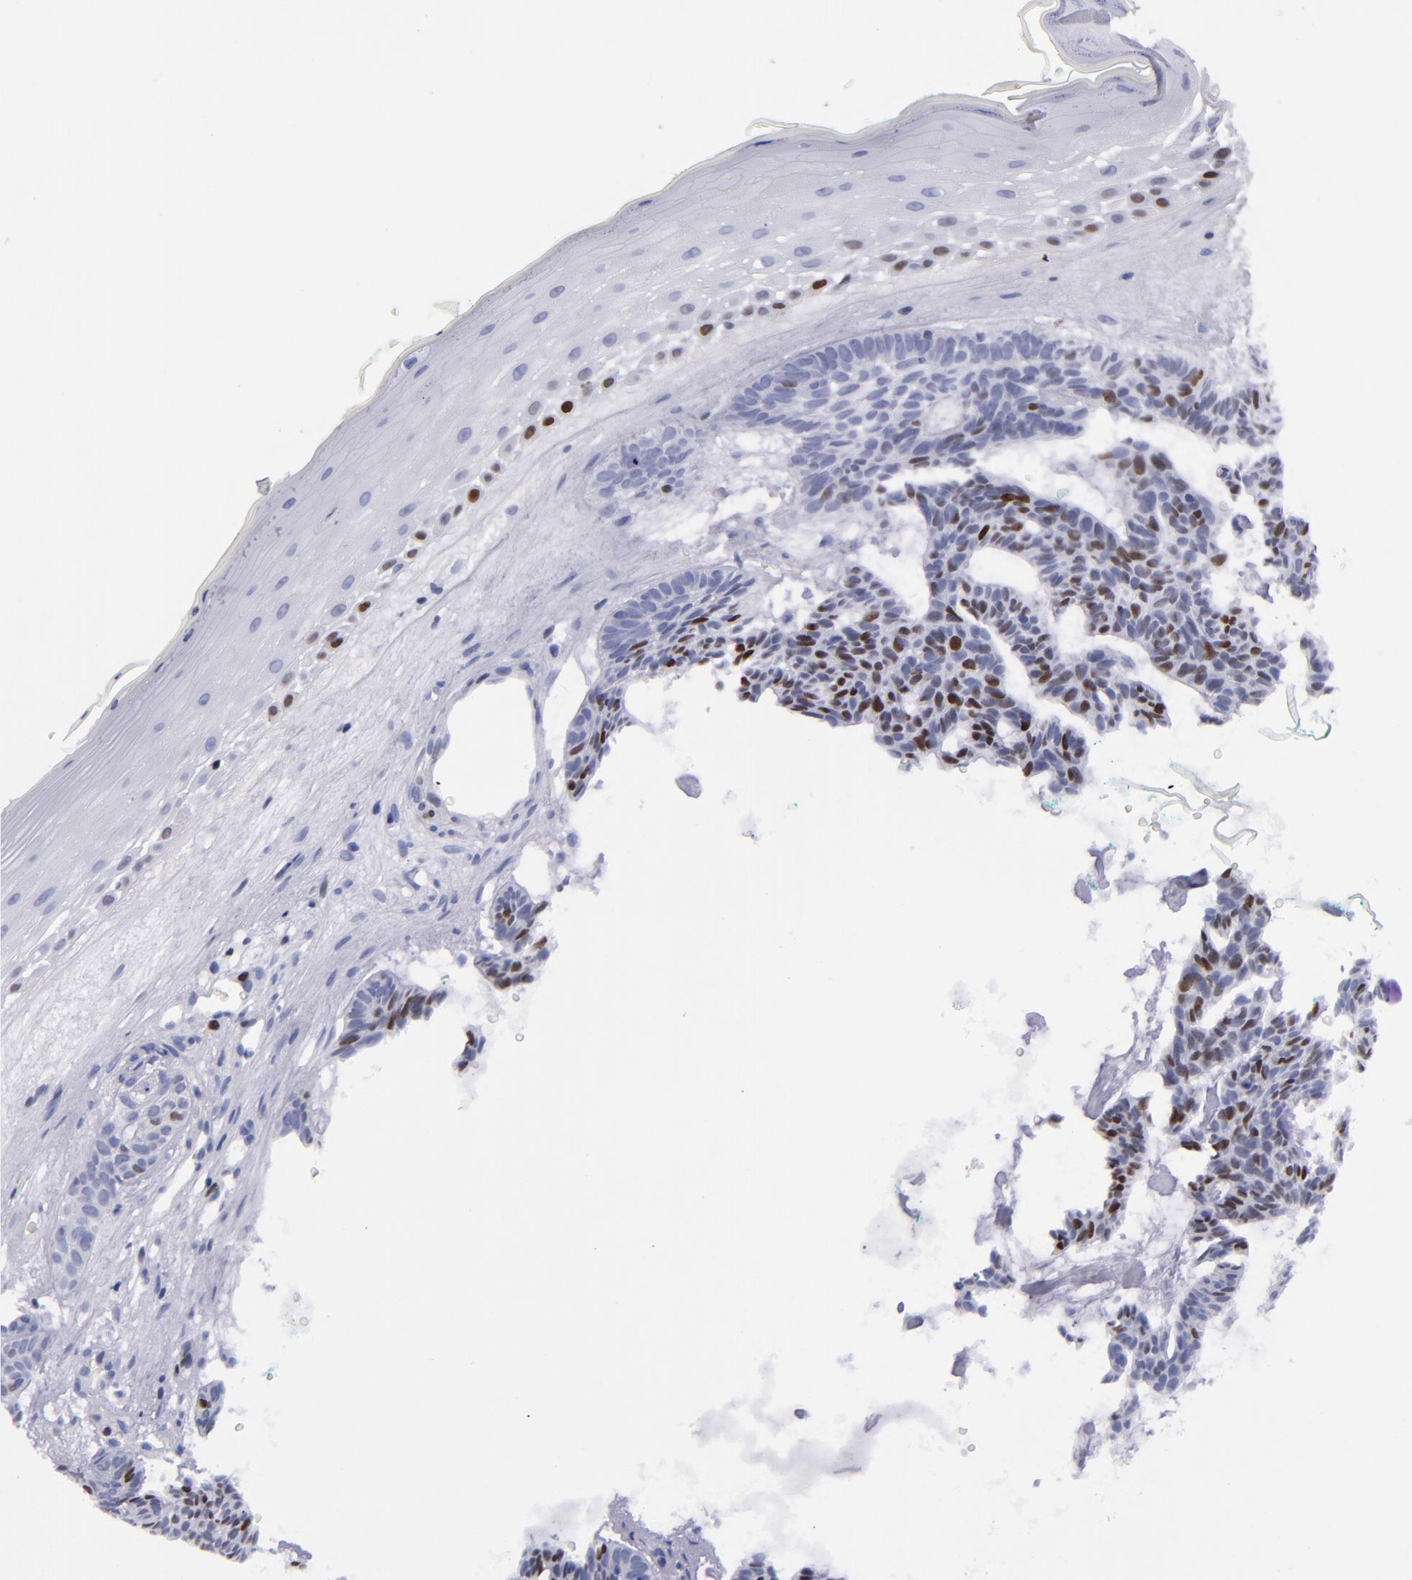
{"staining": {"intensity": "strong", "quantity": "25%-75%", "location": "nuclear"}, "tissue": "skin cancer", "cell_type": "Tumor cells", "image_type": "cancer", "snomed": [{"axis": "morphology", "description": "Basal cell carcinoma"}, {"axis": "topography", "description": "Skin"}], "caption": "Basal cell carcinoma (skin) was stained to show a protein in brown. There is high levels of strong nuclear positivity in about 25%-75% of tumor cells. The staining is performed using DAB brown chromogen to label protein expression. The nuclei are counter-stained blue using hematoxylin.", "gene": "MCM7", "patient": {"sex": "male", "age": 75}}